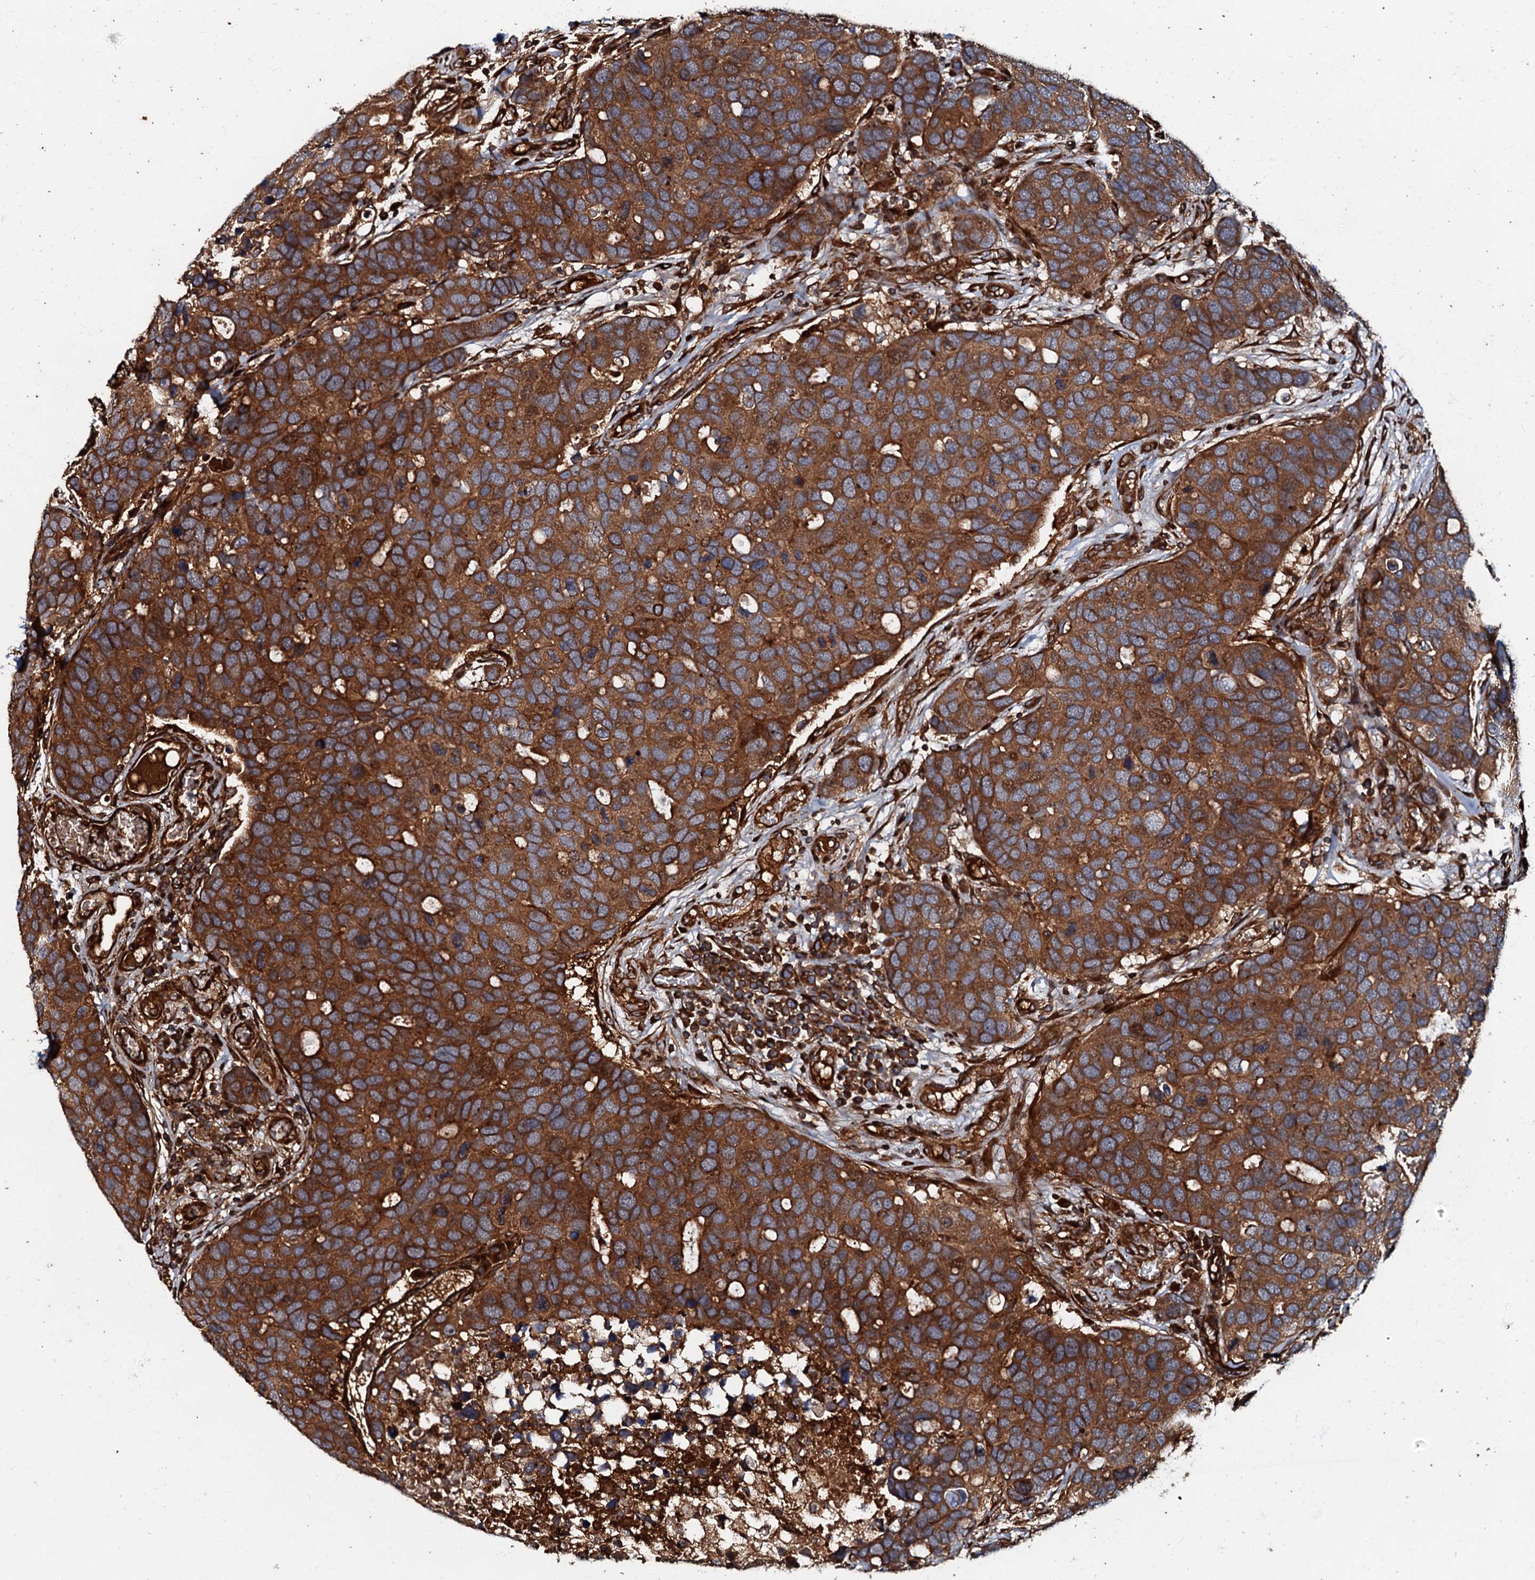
{"staining": {"intensity": "strong", "quantity": ">75%", "location": "cytoplasmic/membranous"}, "tissue": "breast cancer", "cell_type": "Tumor cells", "image_type": "cancer", "snomed": [{"axis": "morphology", "description": "Duct carcinoma"}, {"axis": "topography", "description": "Breast"}], "caption": "This photomicrograph displays breast cancer (invasive ductal carcinoma) stained with immunohistochemistry (IHC) to label a protein in brown. The cytoplasmic/membranous of tumor cells show strong positivity for the protein. Nuclei are counter-stained blue.", "gene": "BLOC1S6", "patient": {"sex": "female", "age": 83}}